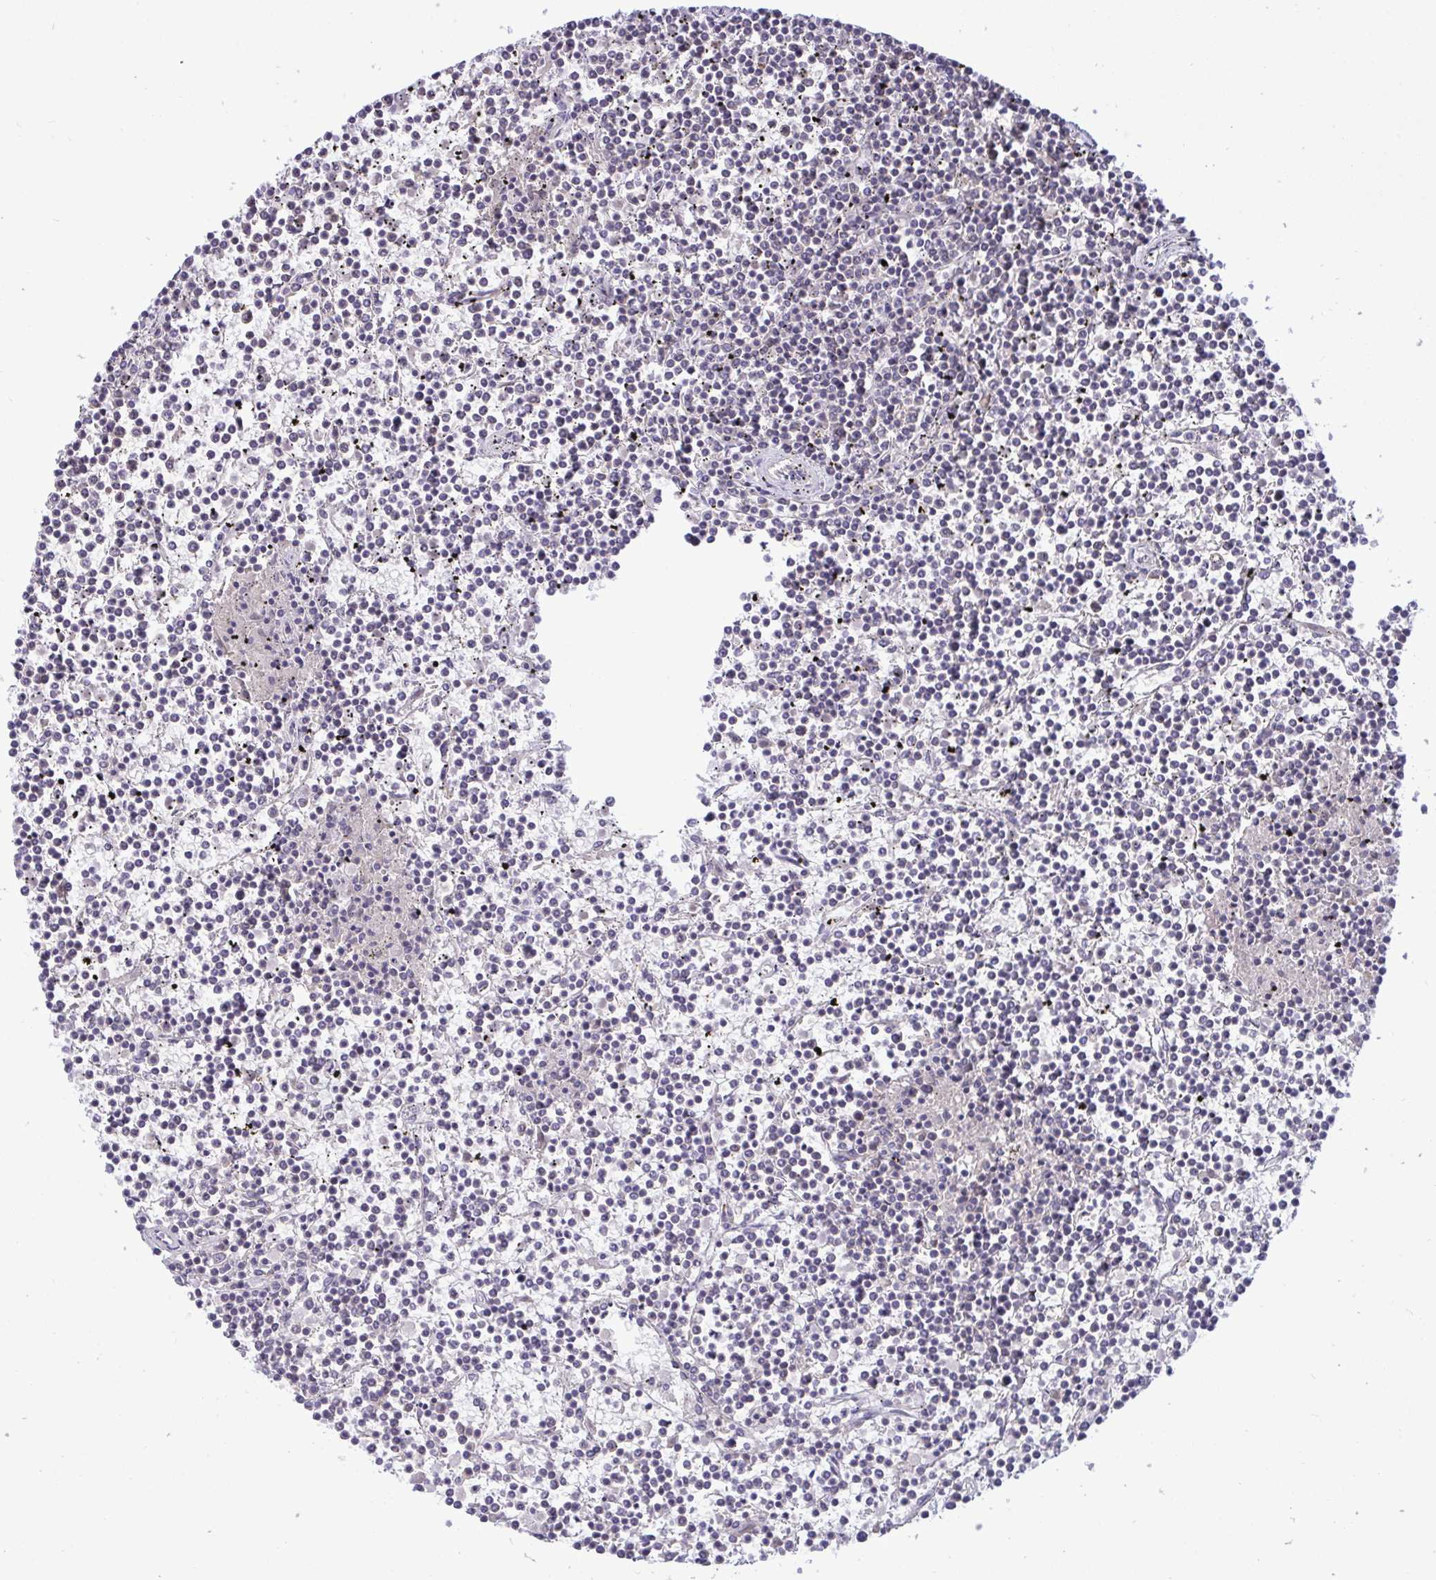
{"staining": {"intensity": "negative", "quantity": "none", "location": "none"}, "tissue": "lymphoma", "cell_type": "Tumor cells", "image_type": "cancer", "snomed": [{"axis": "morphology", "description": "Malignant lymphoma, non-Hodgkin's type, Low grade"}, {"axis": "topography", "description": "Spleen"}], "caption": "DAB immunohistochemical staining of malignant lymphoma, non-Hodgkin's type (low-grade) displays no significant positivity in tumor cells.", "gene": "PUF60", "patient": {"sex": "female", "age": 19}}